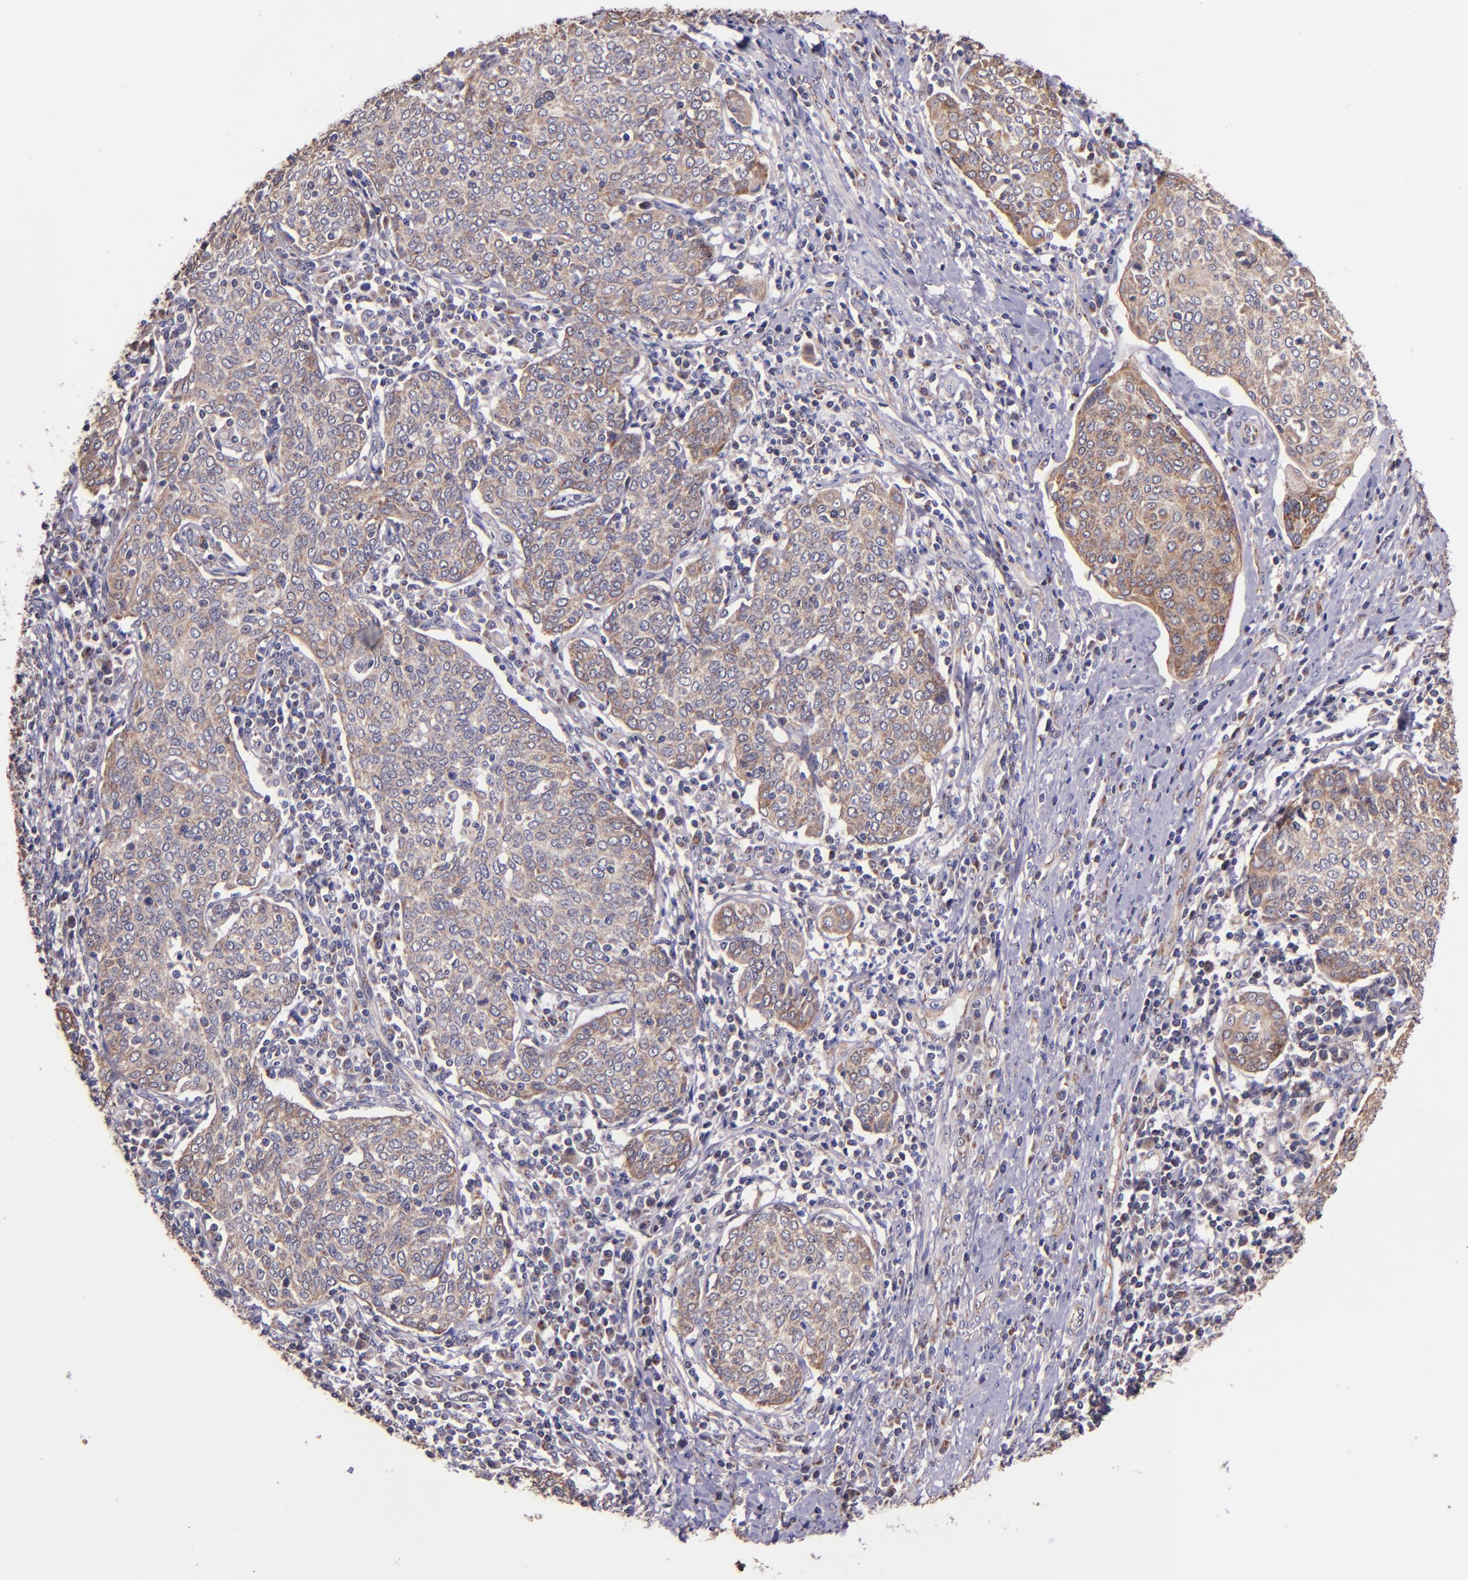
{"staining": {"intensity": "moderate", "quantity": ">75%", "location": "cytoplasmic/membranous"}, "tissue": "cervical cancer", "cell_type": "Tumor cells", "image_type": "cancer", "snomed": [{"axis": "morphology", "description": "Squamous cell carcinoma, NOS"}, {"axis": "topography", "description": "Cervix"}], "caption": "Protein expression analysis of cervical cancer (squamous cell carcinoma) reveals moderate cytoplasmic/membranous positivity in approximately >75% of tumor cells.", "gene": "SHC1", "patient": {"sex": "female", "age": 40}}